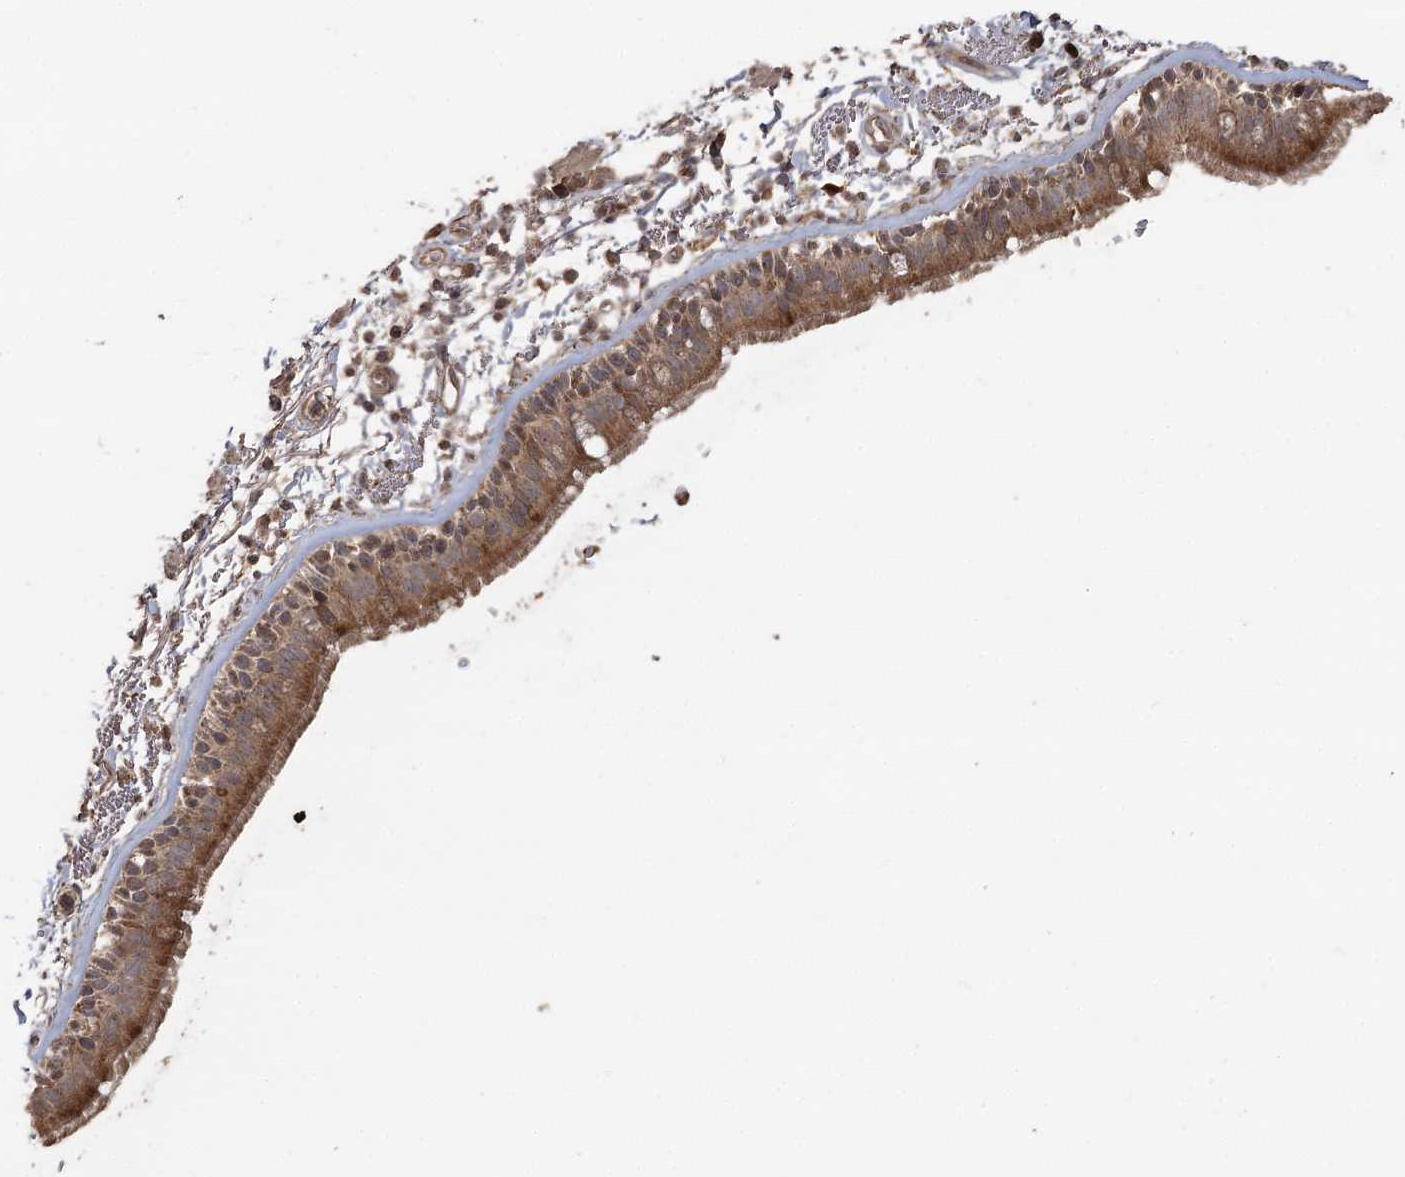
{"staining": {"intensity": "moderate", "quantity": ">75%", "location": "cytoplasmic/membranous"}, "tissue": "bronchus", "cell_type": "Respiratory epithelial cells", "image_type": "normal", "snomed": [{"axis": "morphology", "description": "Normal tissue, NOS"}, {"axis": "topography", "description": "Lymph node"}, {"axis": "topography", "description": "Bronchus"}], "caption": "A high-resolution histopathology image shows immunohistochemistry (IHC) staining of normal bronchus, which exhibits moderate cytoplasmic/membranous positivity in approximately >75% of respiratory epithelial cells.", "gene": "OBSL1", "patient": {"sex": "female", "age": 70}}